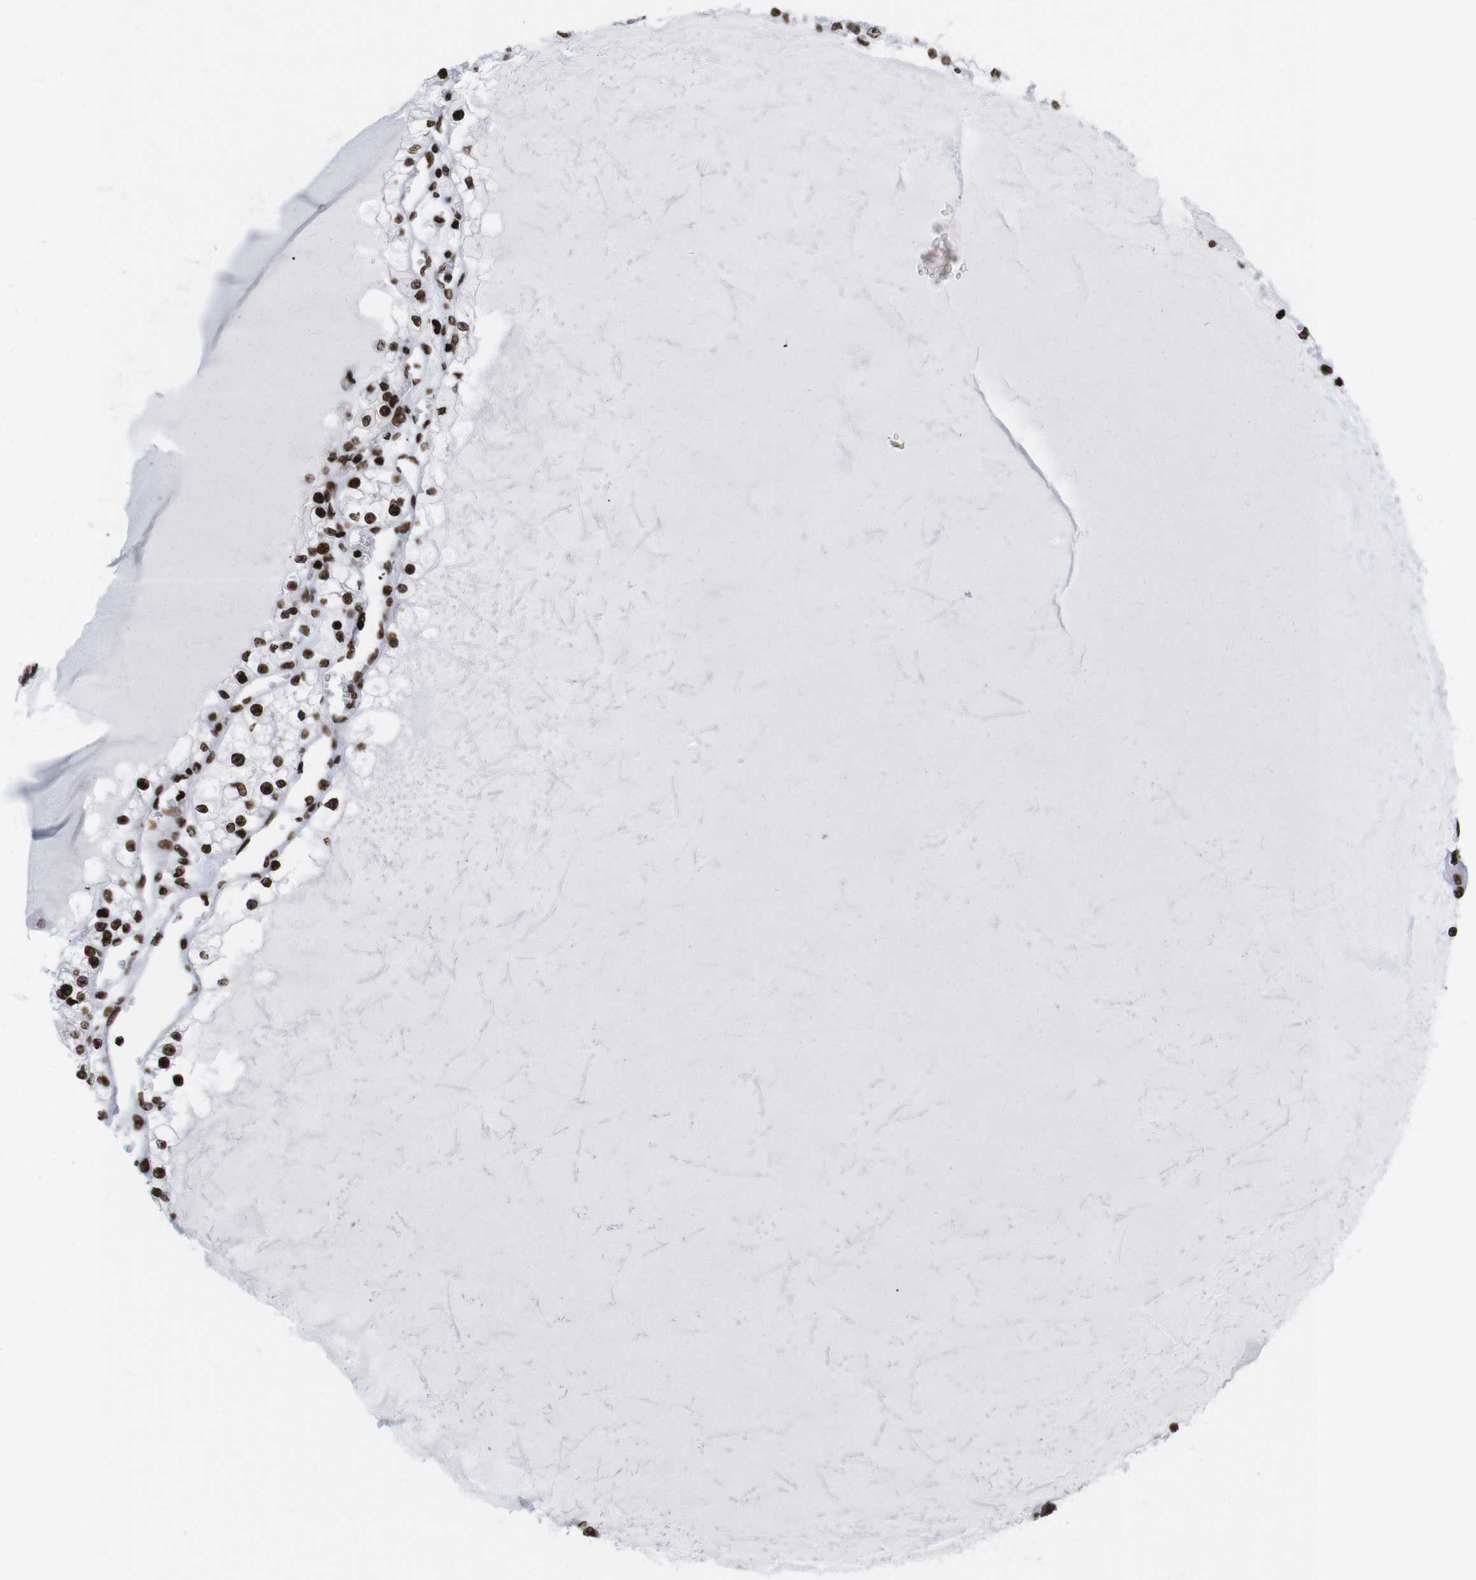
{"staining": {"intensity": "strong", "quantity": ">75%", "location": "nuclear"}, "tissue": "renal cancer", "cell_type": "Tumor cells", "image_type": "cancer", "snomed": [{"axis": "morphology", "description": "Adenocarcinoma, NOS"}, {"axis": "topography", "description": "Kidney"}], "caption": "Renal adenocarcinoma stained with immunohistochemistry demonstrates strong nuclear expression in about >75% of tumor cells.", "gene": "H1-4", "patient": {"sex": "male", "age": 68}}